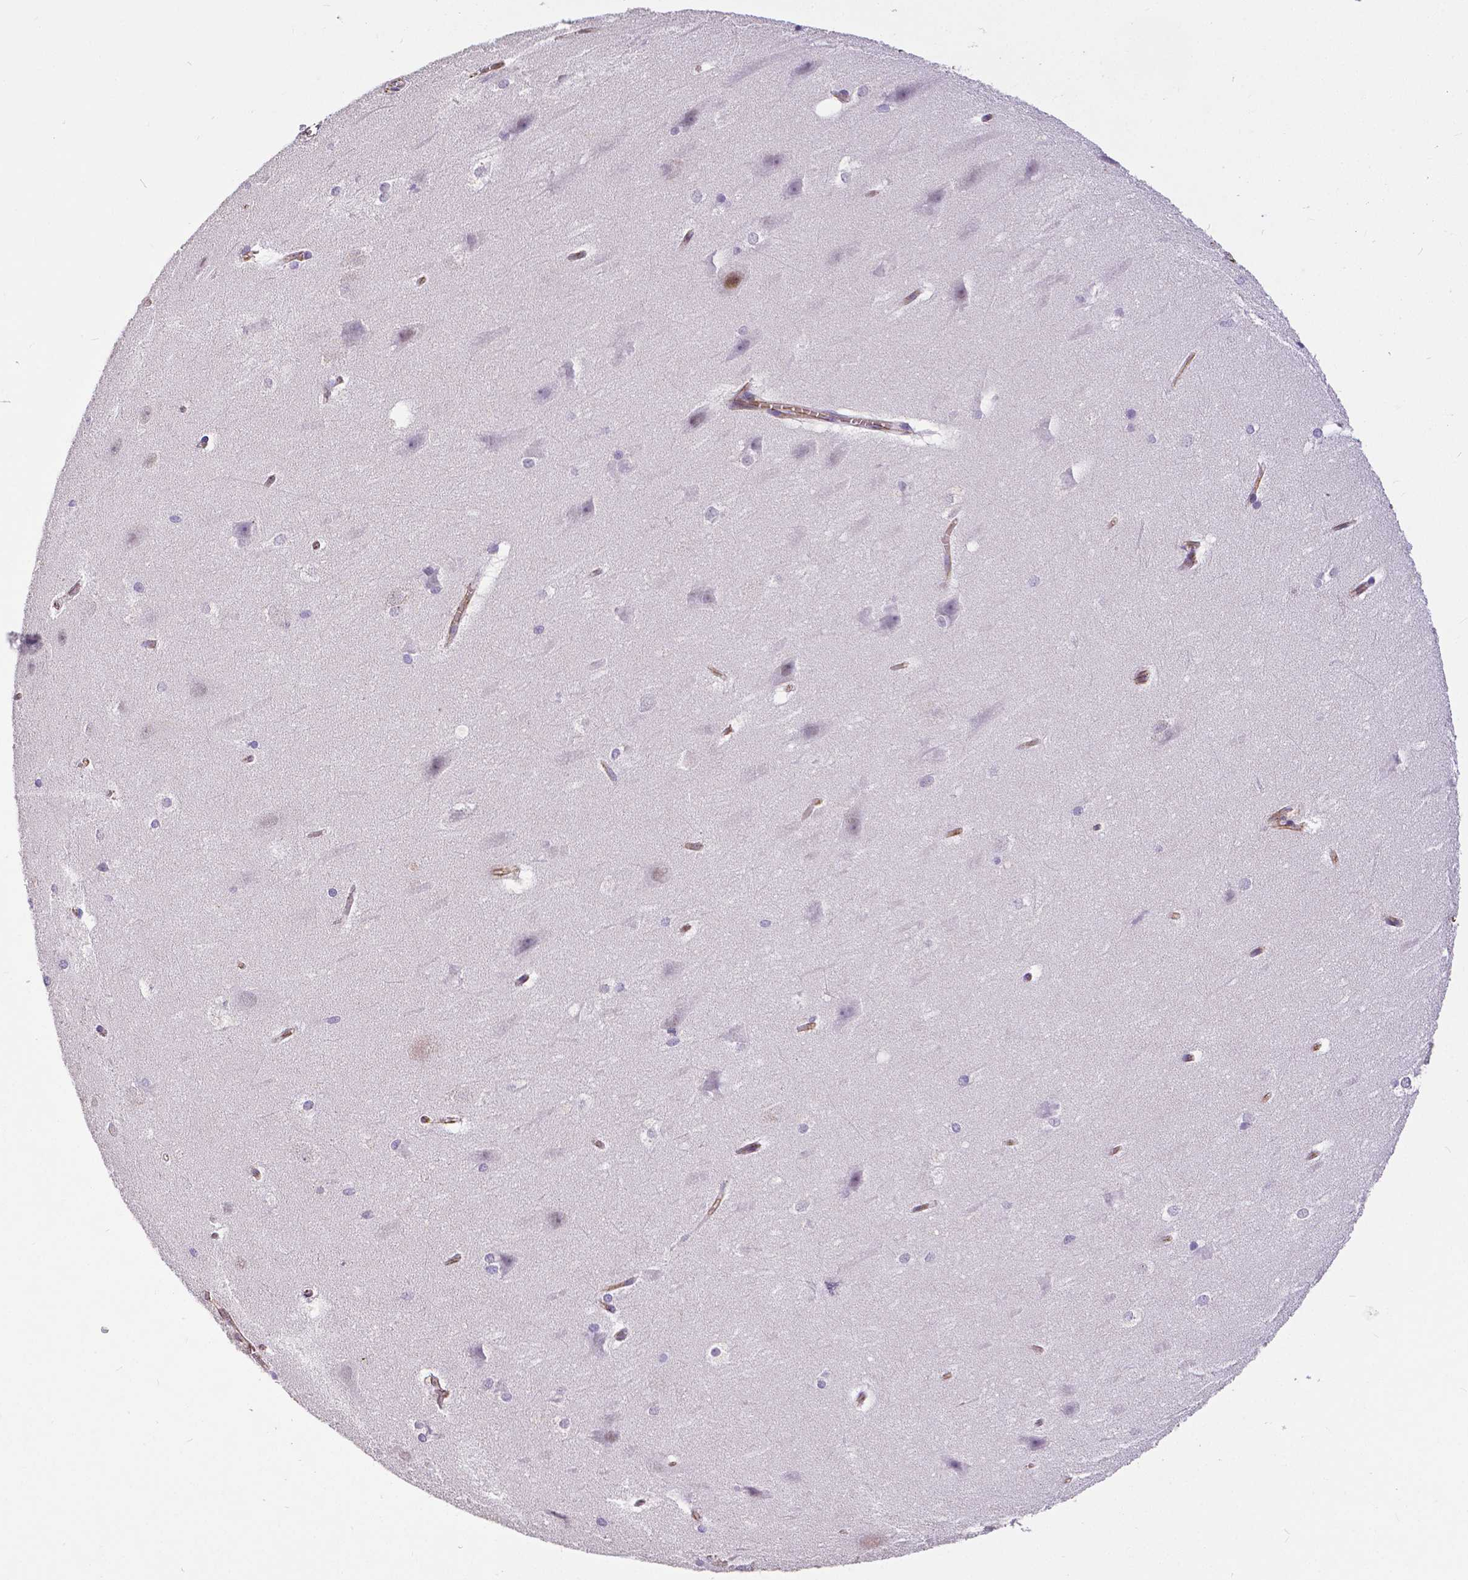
{"staining": {"intensity": "negative", "quantity": "none", "location": "none"}, "tissue": "hippocampus", "cell_type": "Glial cells", "image_type": "normal", "snomed": [{"axis": "morphology", "description": "Normal tissue, NOS"}, {"axis": "topography", "description": "Cerebral cortex"}, {"axis": "topography", "description": "Hippocampus"}], "caption": "This micrograph is of unremarkable hippocampus stained with IHC to label a protein in brown with the nuclei are counter-stained blue. There is no expression in glial cells.", "gene": "OCLN", "patient": {"sex": "female", "age": 19}}